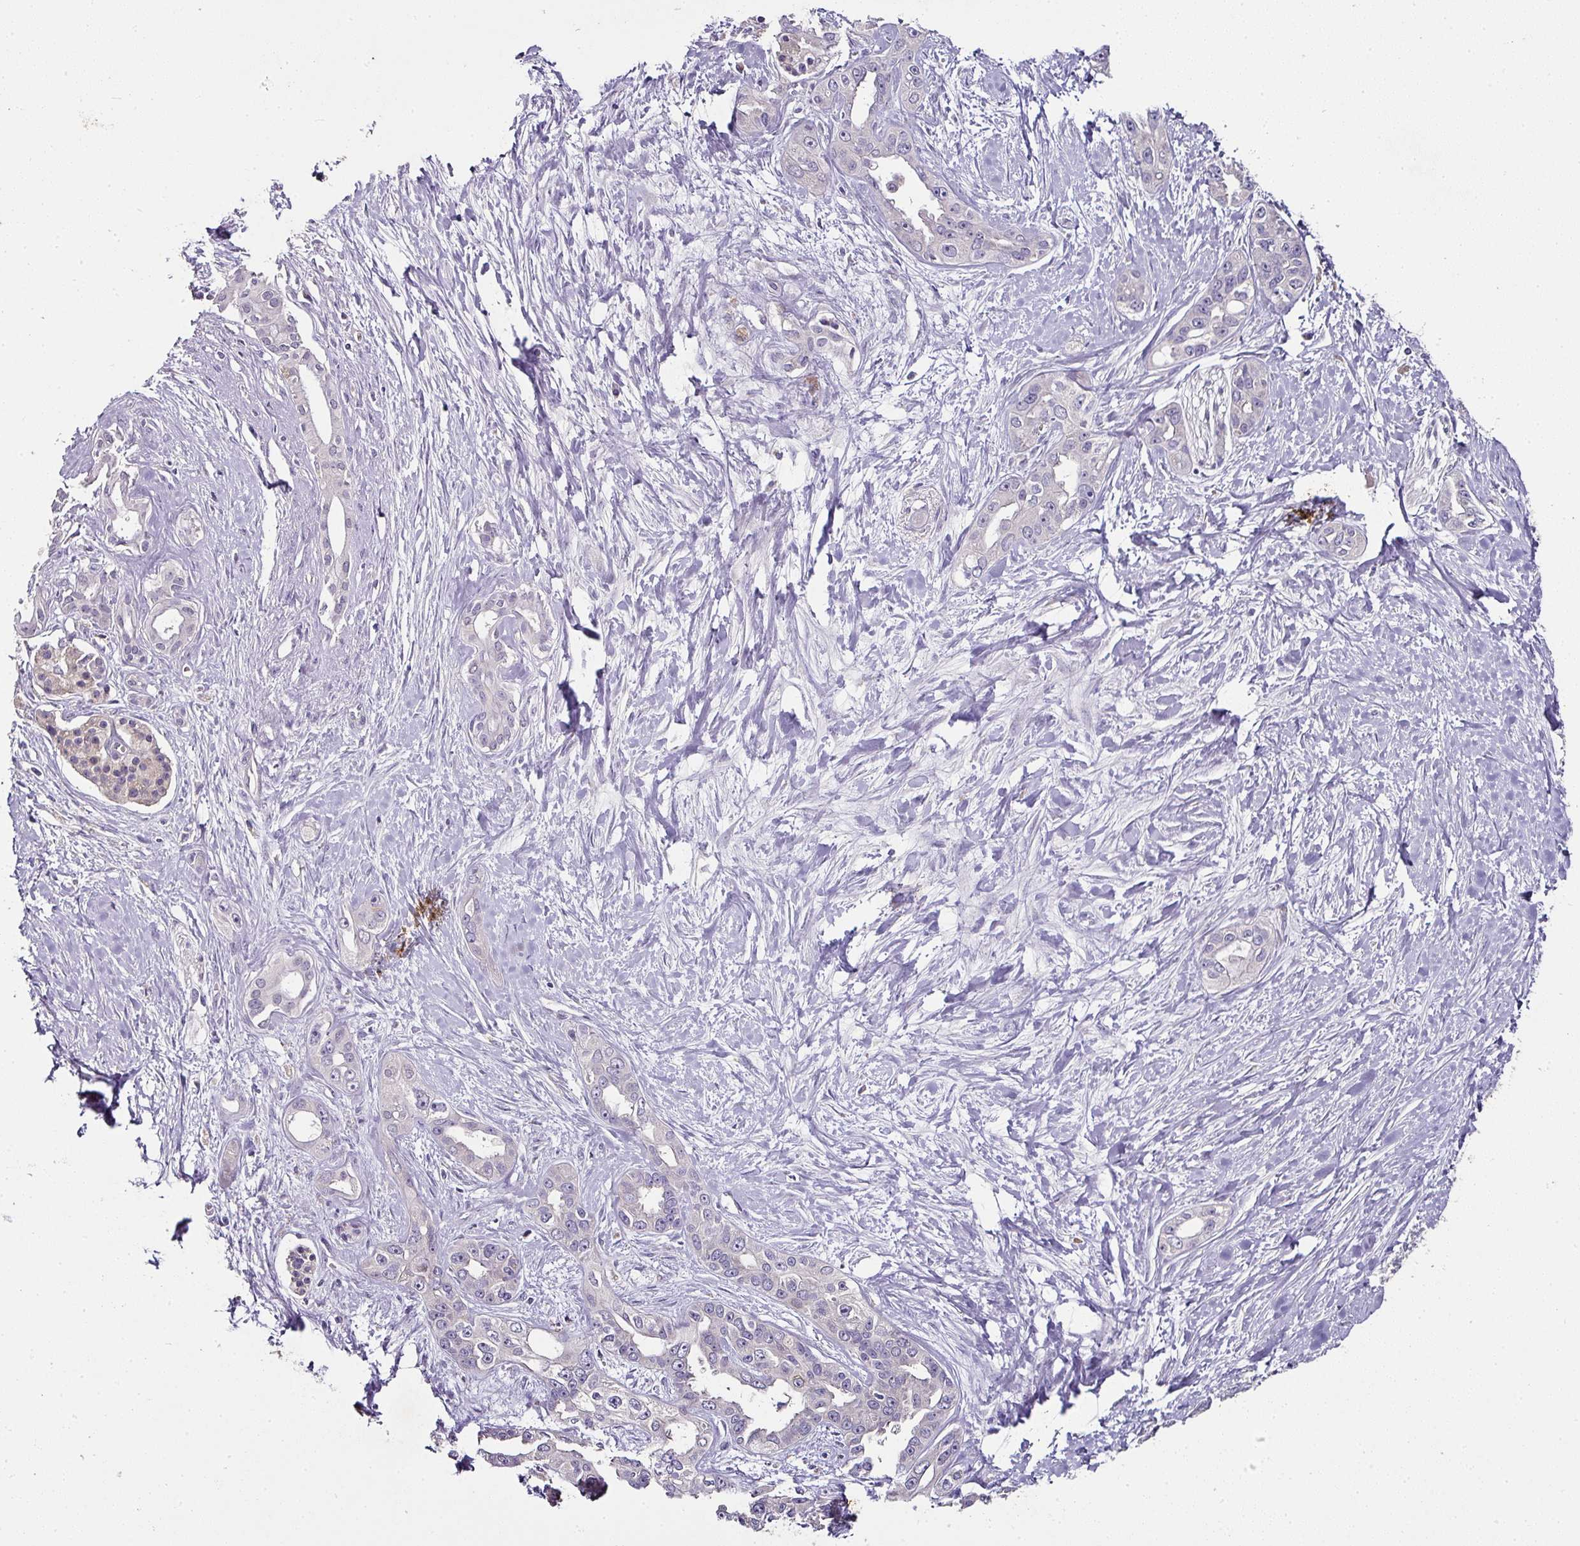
{"staining": {"intensity": "negative", "quantity": "none", "location": "none"}, "tissue": "pancreatic cancer", "cell_type": "Tumor cells", "image_type": "cancer", "snomed": [{"axis": "morphology", "description": "Adenocarcinoma, NOS"}, {"axis": "topography", "description": "Pancreas"}], "caption": "There is no significant staining in tumor cells of pancreatic cancer.", "gene": "SKIC2", "patient": {"sex": "female", "age": 50}}